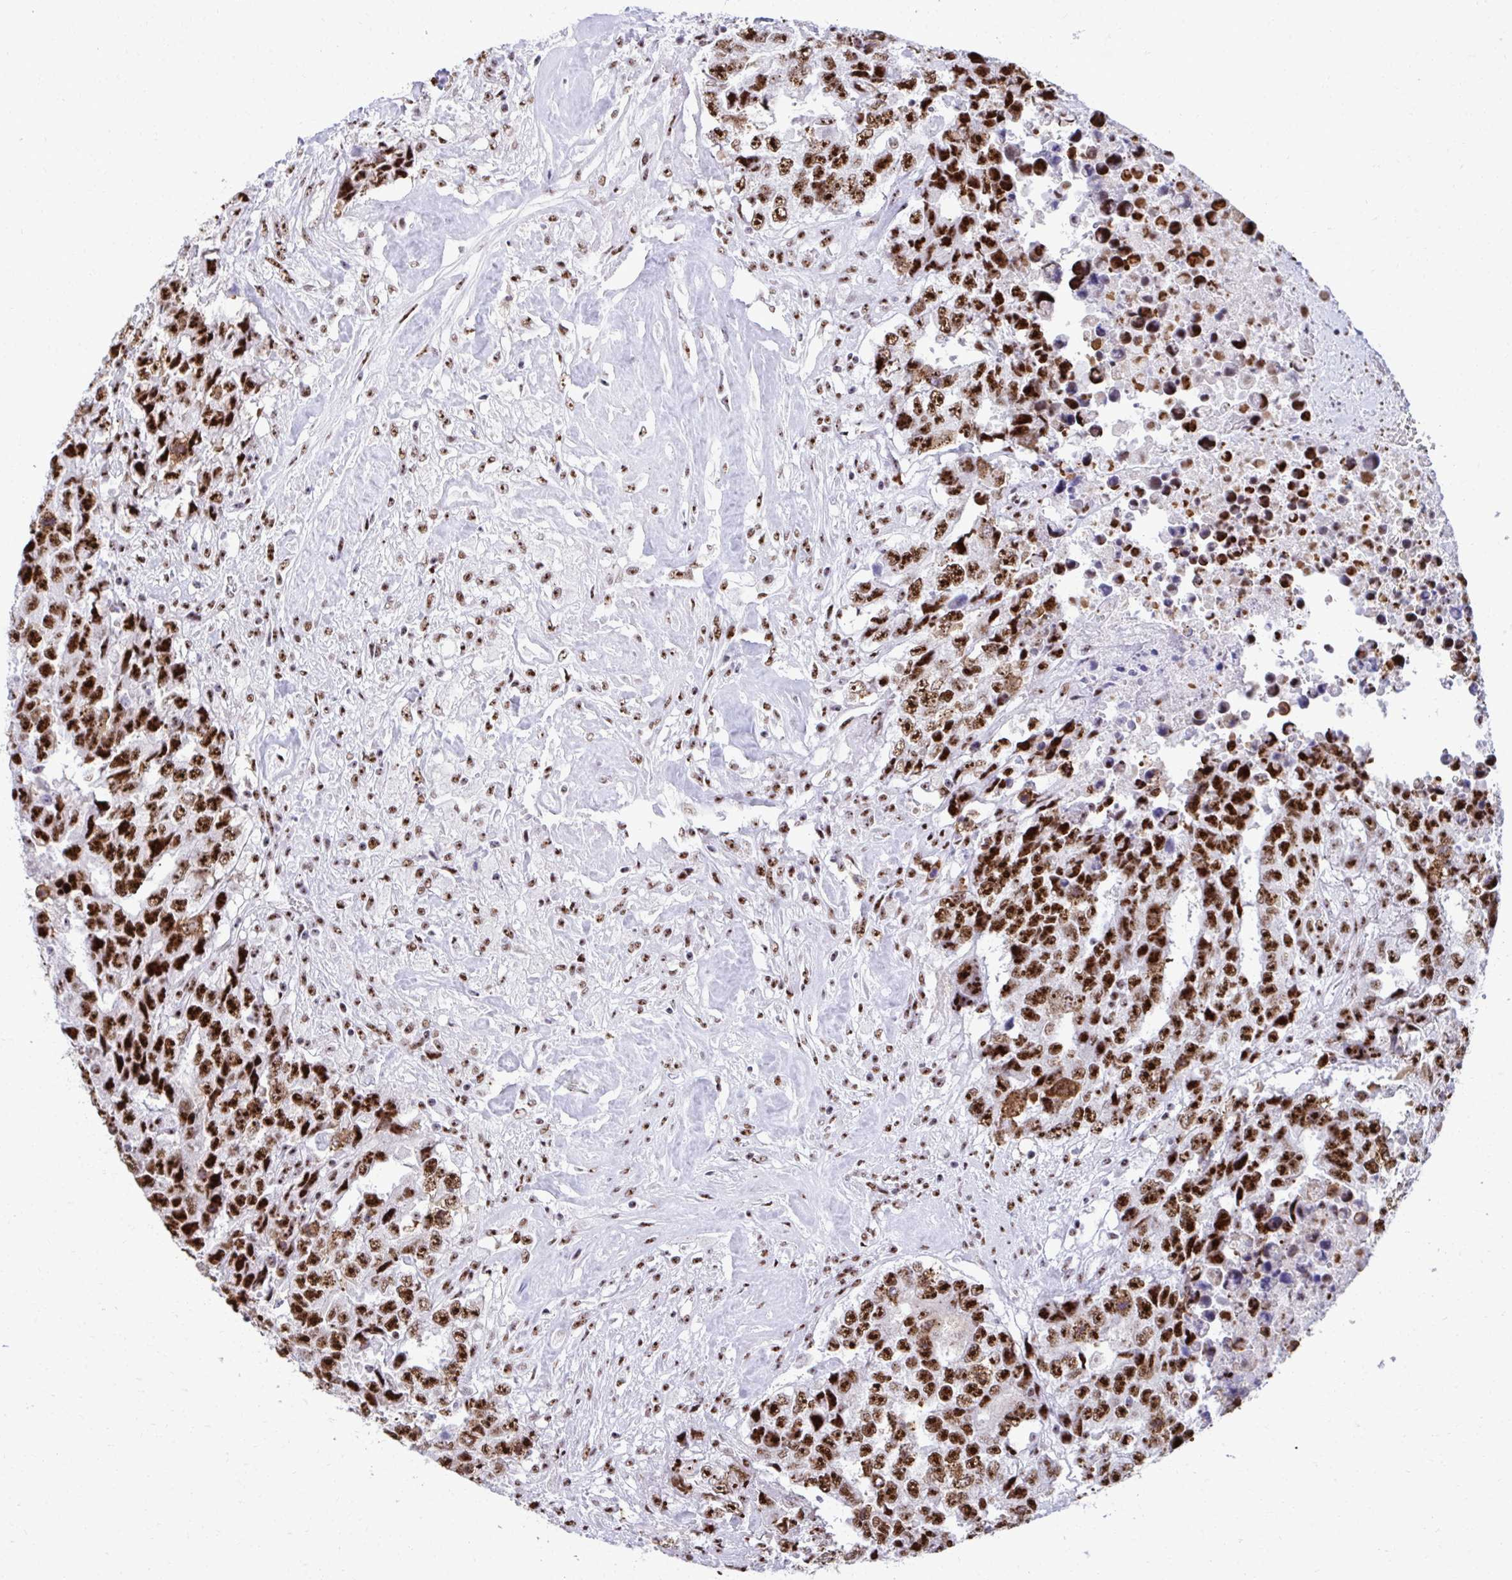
{"staining": {"intensity": "strong", "quantity": ">75%", "location": "nuclear"}, "tissue": "testis cancer", "cell_type": "Tumor cells", "image_type": "cancer", "snomed": [{"axis": "morphology", "description": "Carcinoma, Embryonal, NOS"}, {"axis": "topography", "description": "Testis"}], "caption": "This photomicrograph shows immunohistochemistry (IHC) staining of testis embryonal carcinoma, with high strong nuclear staining in approximately >75% of tumor cells.", "gene": "PELP1", "patient": {"sex": "male", "age": 24}}